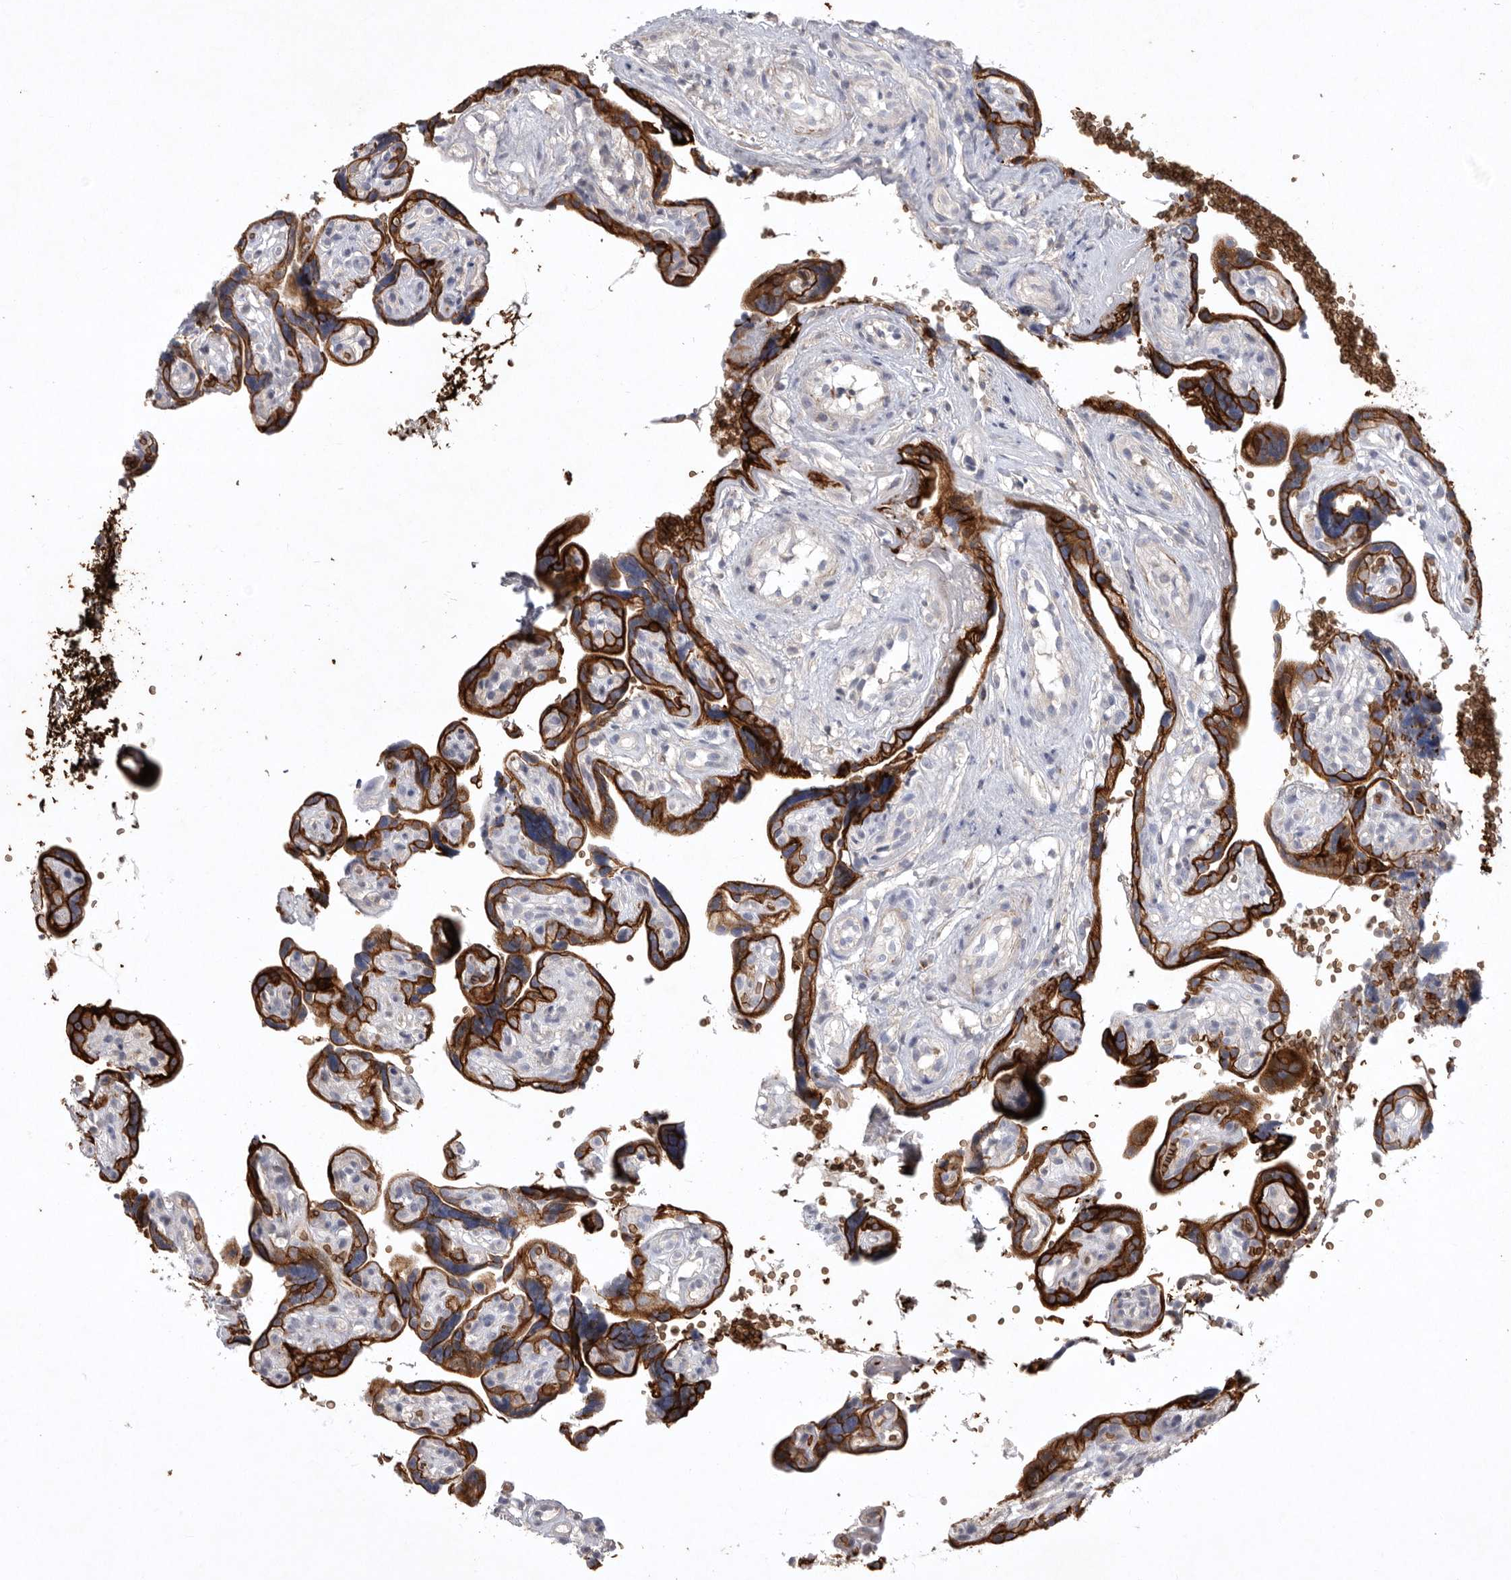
{"staining": {"intensity": "strong", "quantity": ">75%", "location": "cytoplasmic/membranous"}, "tissue": "placenta", "cell_type": "Decidual cells", "image_type": "normal", "snomed": [{"axis": "morphology", "description": "Normal tissue, NOS"}, {"axis": "topography", "description": "Placenta"}], "caption": "Immunohistochemistry (IHC) histopathology image of unremarkable placenta stained for a protein (brown), which exhibits high levels of strong cytoplasmic/membranous staining in approximately >75% of decidual cells.", "gene": "TNFSF14", "patient": {"sex": "female", "age": 30}}